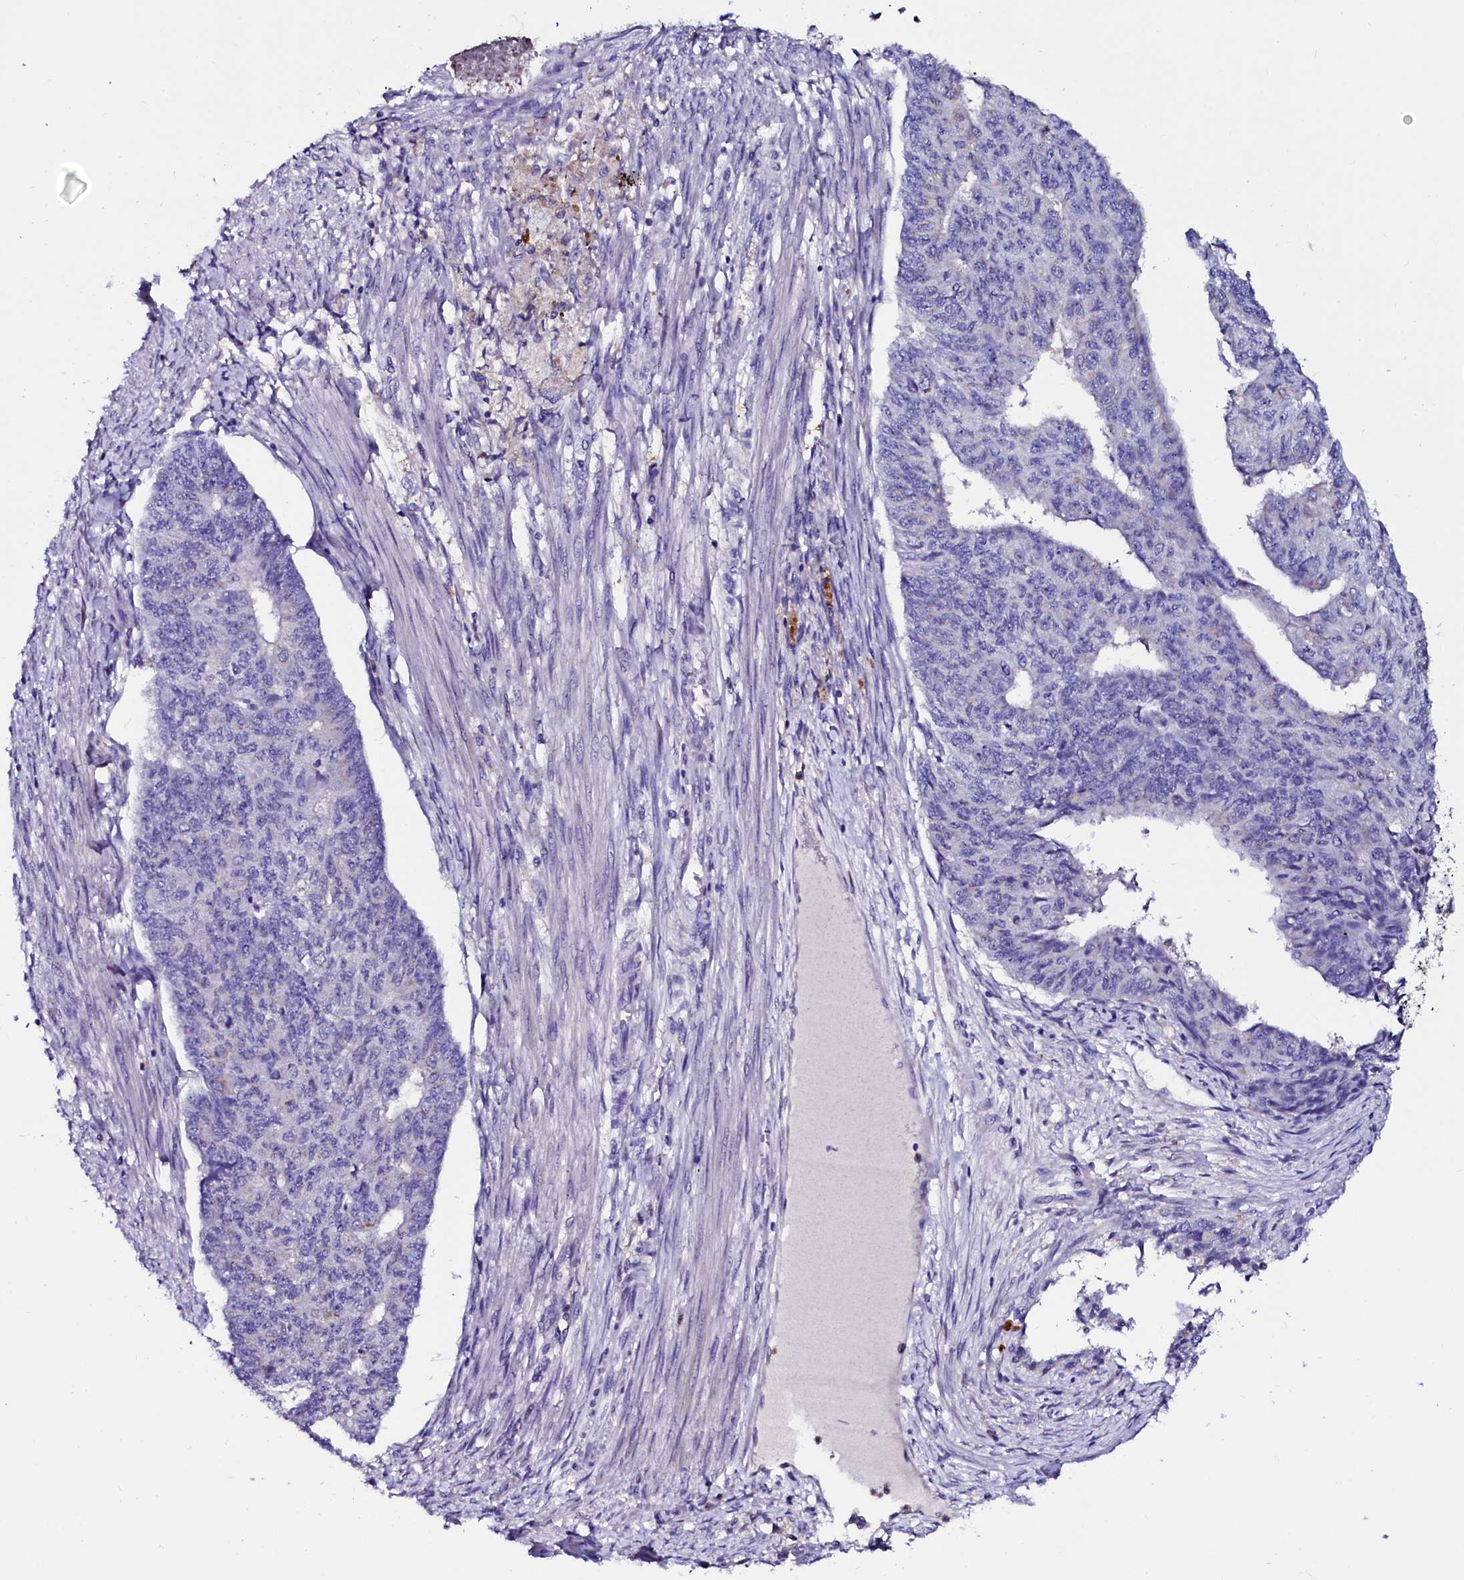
{"staining": {"intensity": "negative", "quantity": "none", "location": "none"}, "tissue": "endometrial cancer", "cell_type": "Tumor cells", "image_type": "cancer", "snomed": [{"axis": "morphology", "description": "Adenocarcinoma, NOS"}, {"axis": "topography", "description": "Endometrium"}], "caption": "IHC image of neoplastic tissue: adenocarcinoma (endometrial) stained with DAB displays no significant protein staining in tumor cells.", "gene": "OTOL1", "patient": {"sex": "female", "age": 32}}